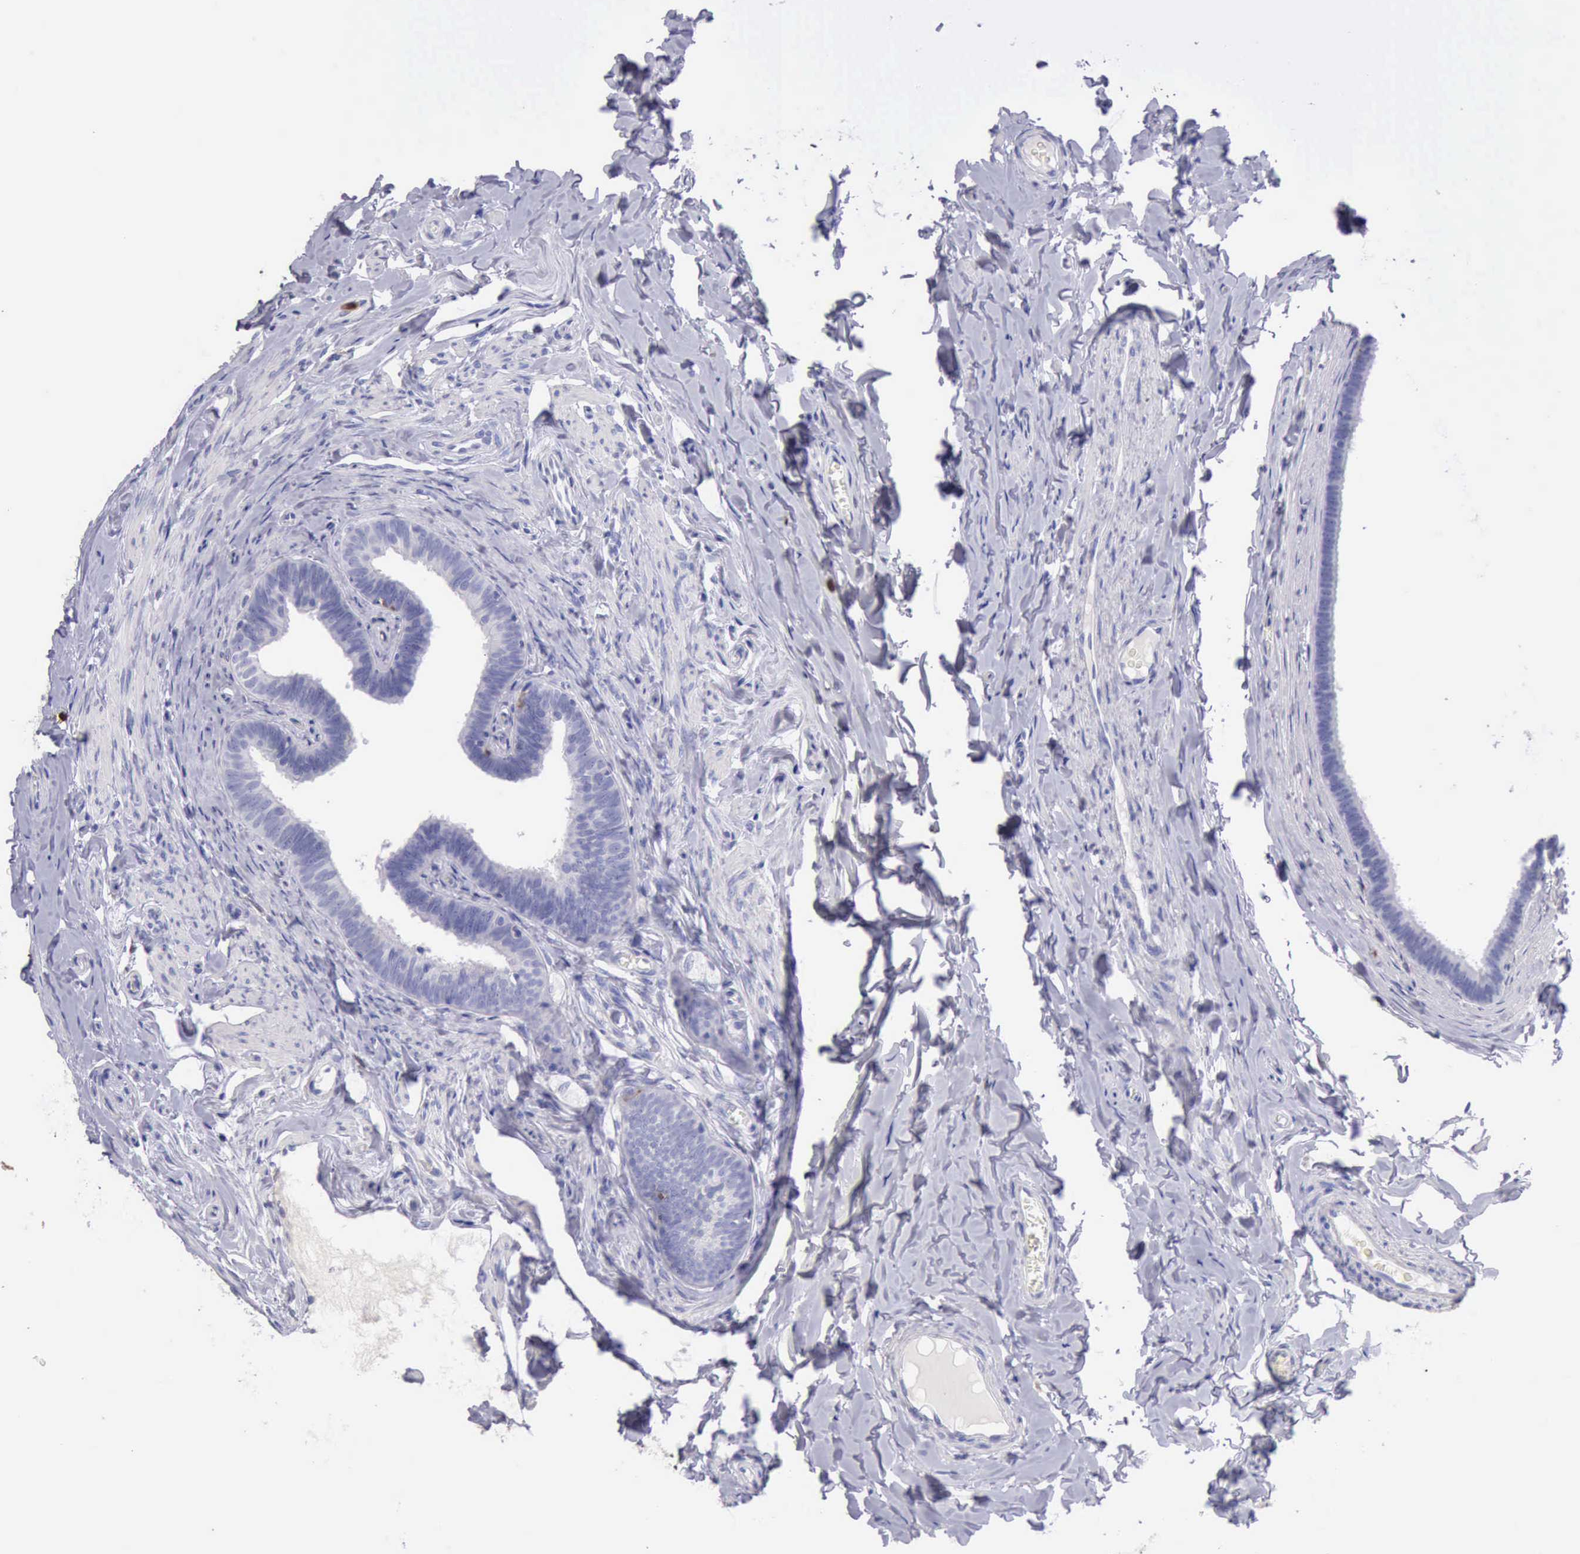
{"staining": {"intensity": "negative", "quantity": "none", "location": "none"}, "tissue": "epididymis", "cell_type": "Glandular cells", "image_type": "normal", "snomed": [{"axis": "morphology", "description": "Normal tissue, NOS"}, {"axis": "topography", "description": "Epididymis"}], "caption": "Protein analysis of normal epididymis demonstrates no significant staining in glandular cells.", "gene": "CSTA", "patient": {"sex": "male", "age": 26}}